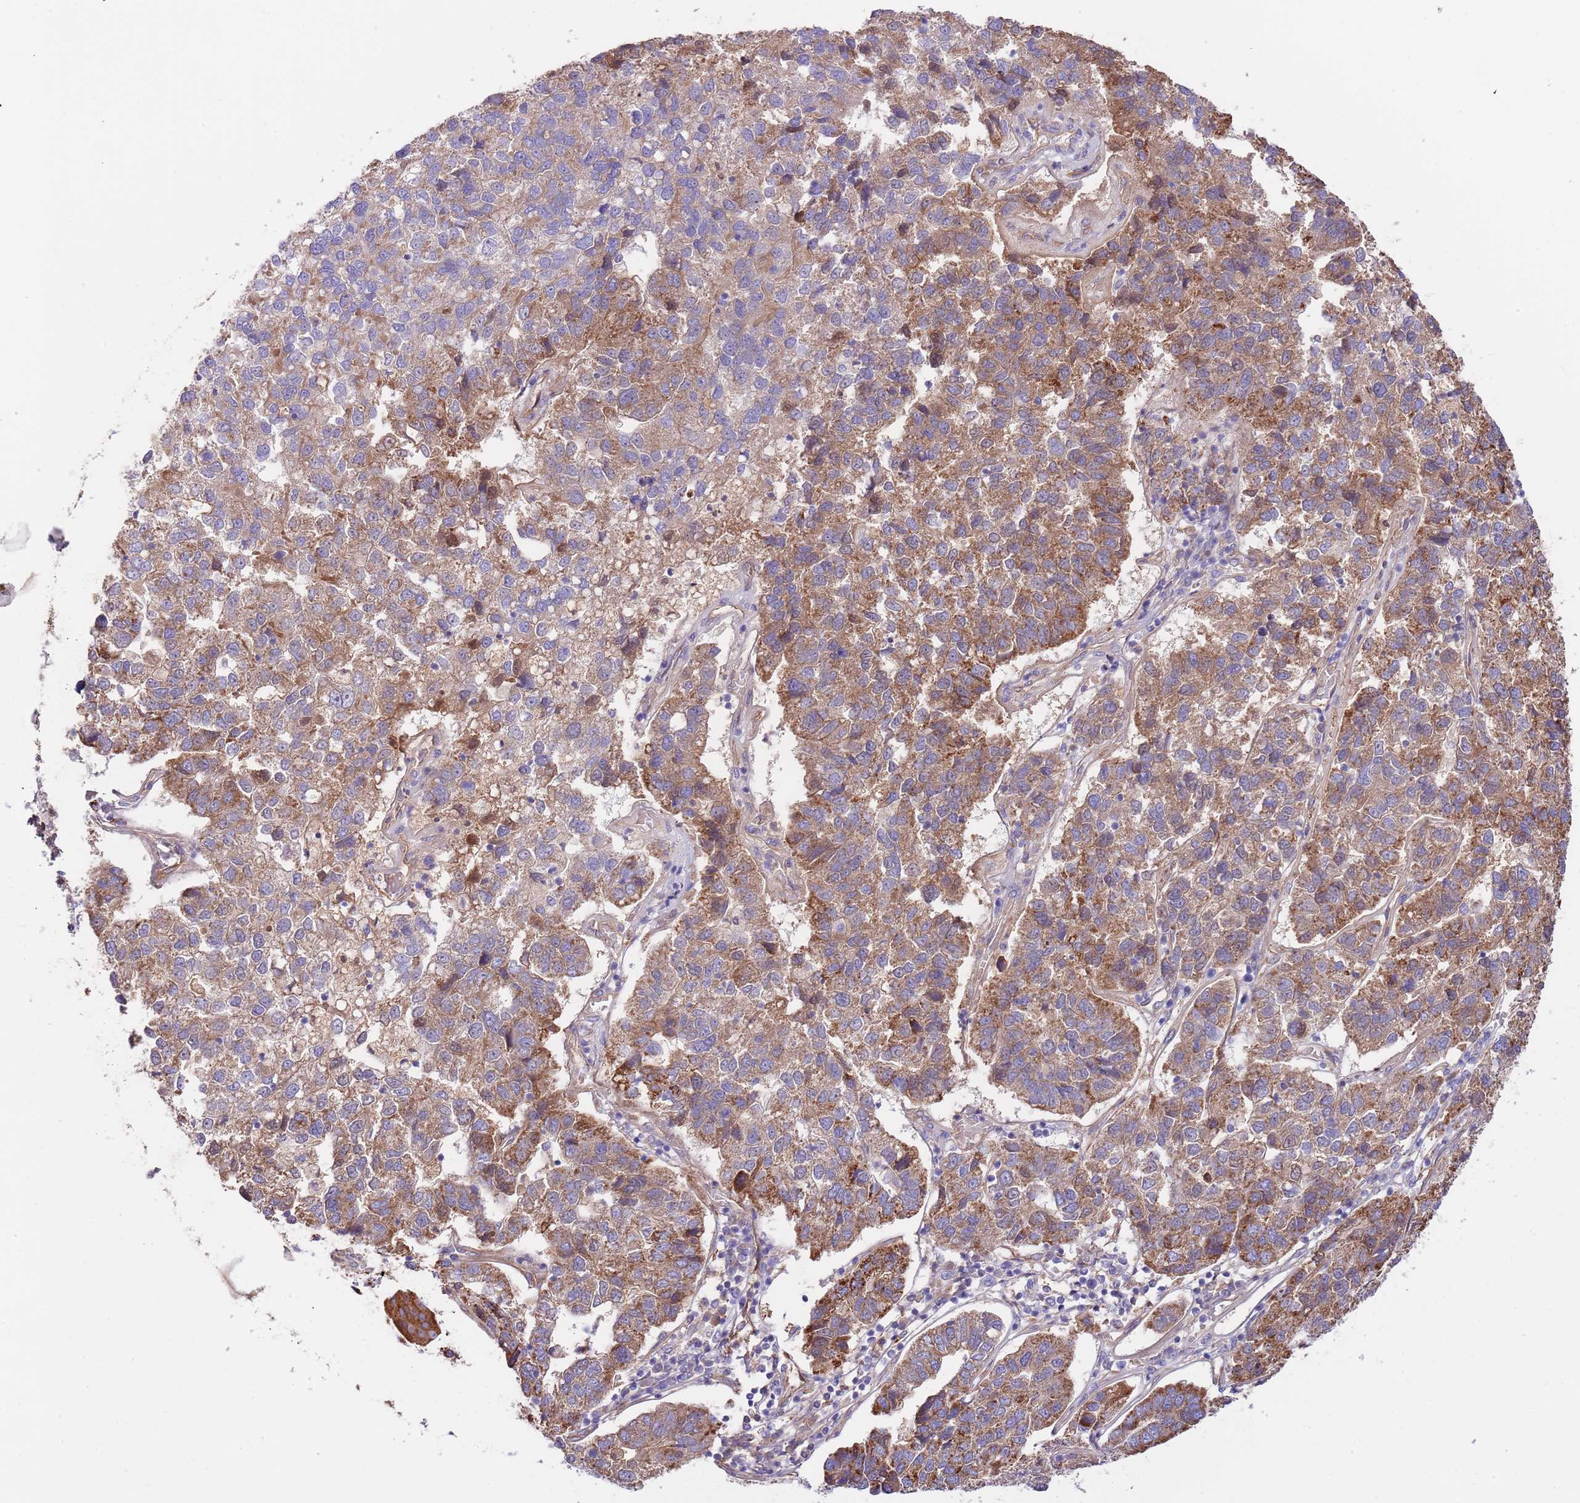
{"staining": {"intensity": "moderate", "quantity": ">75%", "location": "cytoplasmic/membranous"}, "tissue": "pancreatic cancer", "cell_type": "Tumor cells", "image_type": "cancer", "snomed": [{"axis": "morphology", "description": "Adenocarcinoma, NOS"}, {"axis": "topography", "description": "Pancreas"}], "caption": "Moderate cytoplasmic/membranous positivity for a protein is identified in approximately >75% of tumor cells of pancreatic cancer (adenocarcinoma) using IHC.", "gene": "DOCK6", "patient": {"sex": "female", "age": 61}}